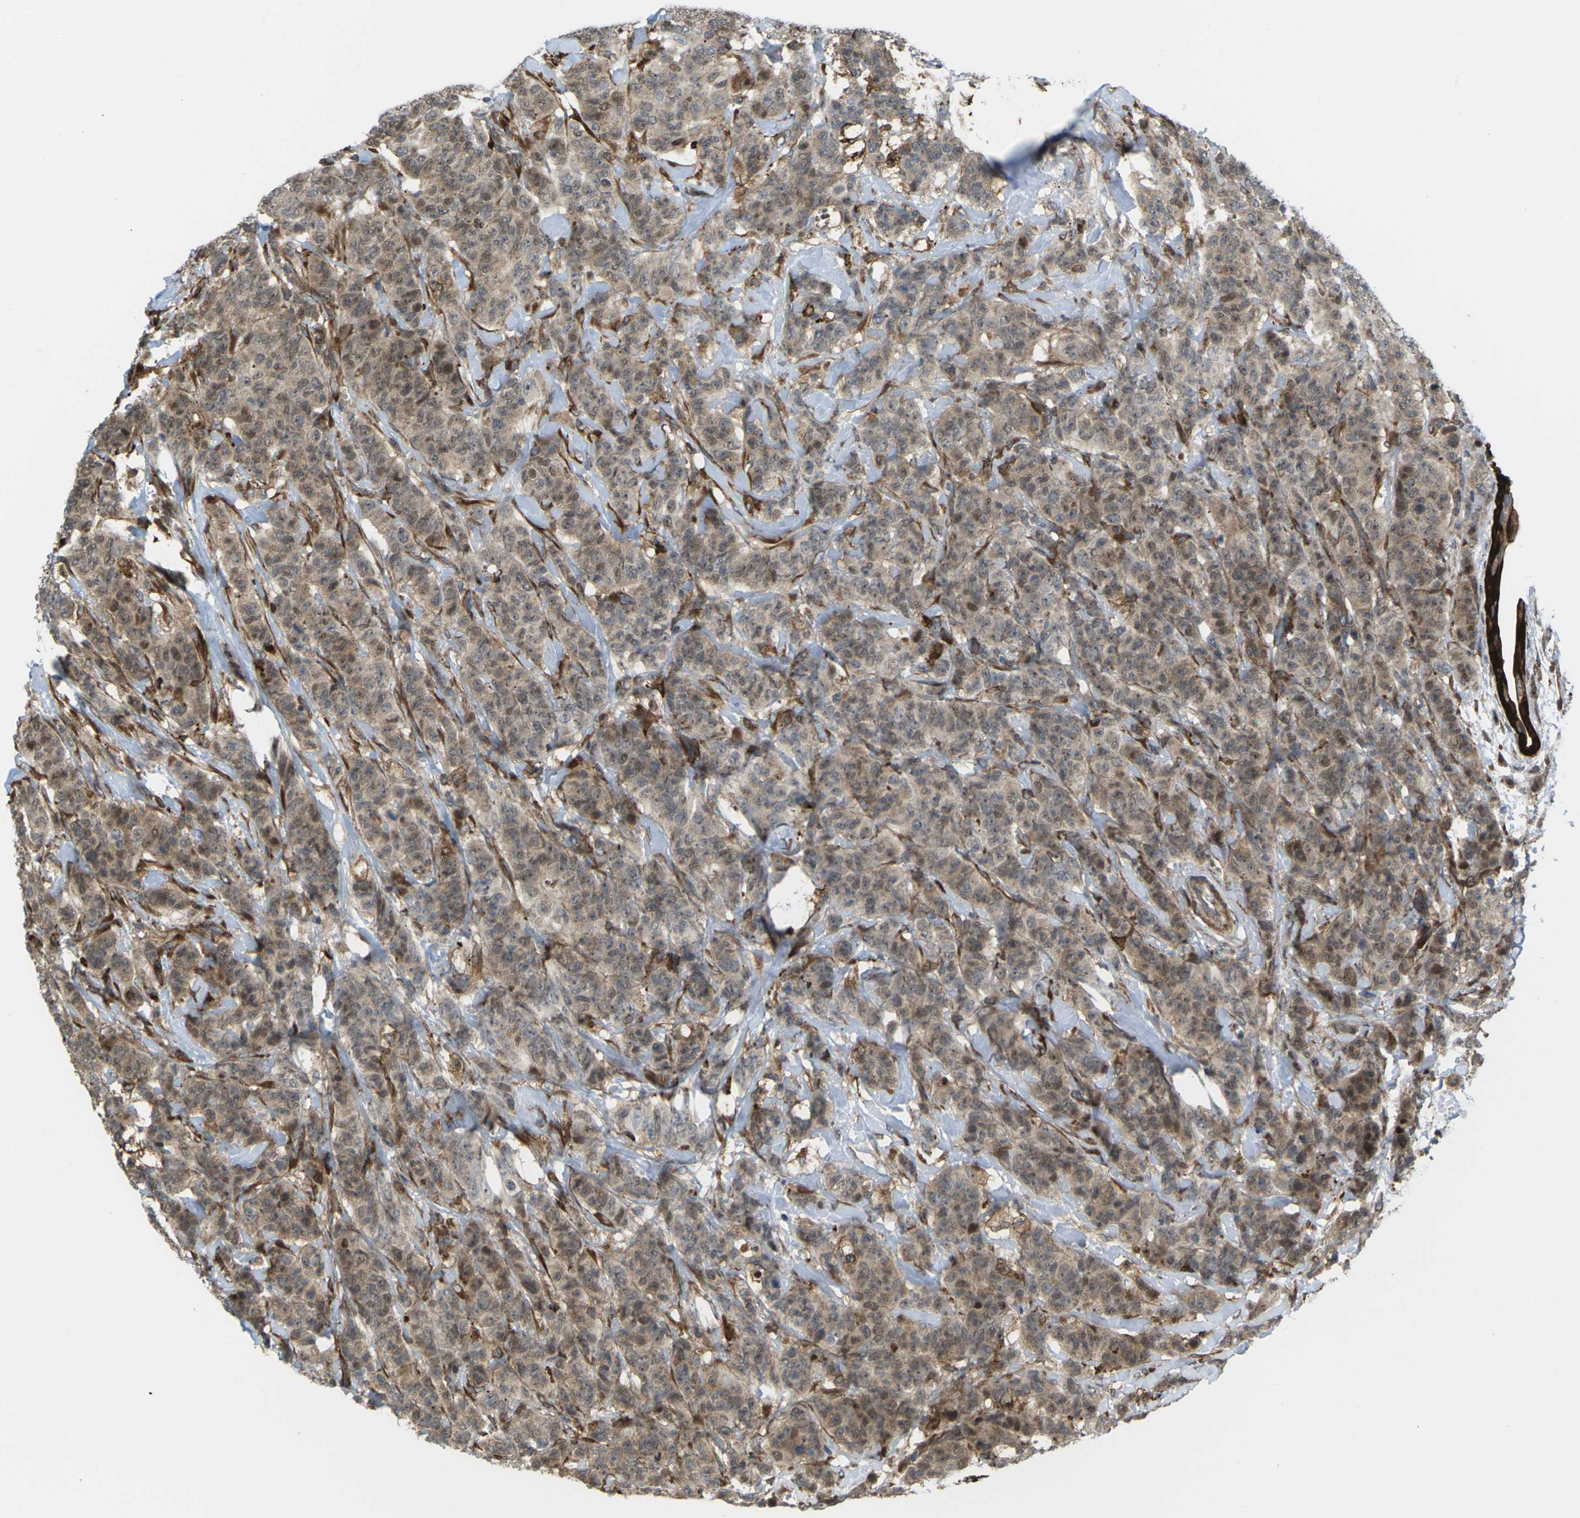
{"staining": {"intensity": "moderate", "quantity": ">75%", "location": "cytoplasmic/membranous,nuclear"}, "tissue": "breast cancer", "cell_type": "Tumor cells", "image_type": "cancer", "snomed": [{"axis": "morphology", "description": "Normal tissue, NOS"}, {"axis": "morphology", "description": "Duct carcinoma"}, {"axis": "topography", "description": "Breast"}], "caption": "Protein expression analysis of breast cancer (infiltrating ductal carcinoma) exhibits moderate cytoplasmic/membranous and nuclear expression in about >75% of tumor cells. Immunohistochemistry stains the protein of interest in brown and the nuclei are stained blue.", "gene": "ROBO1", "patient": {"sex": "female", "age": 40}}